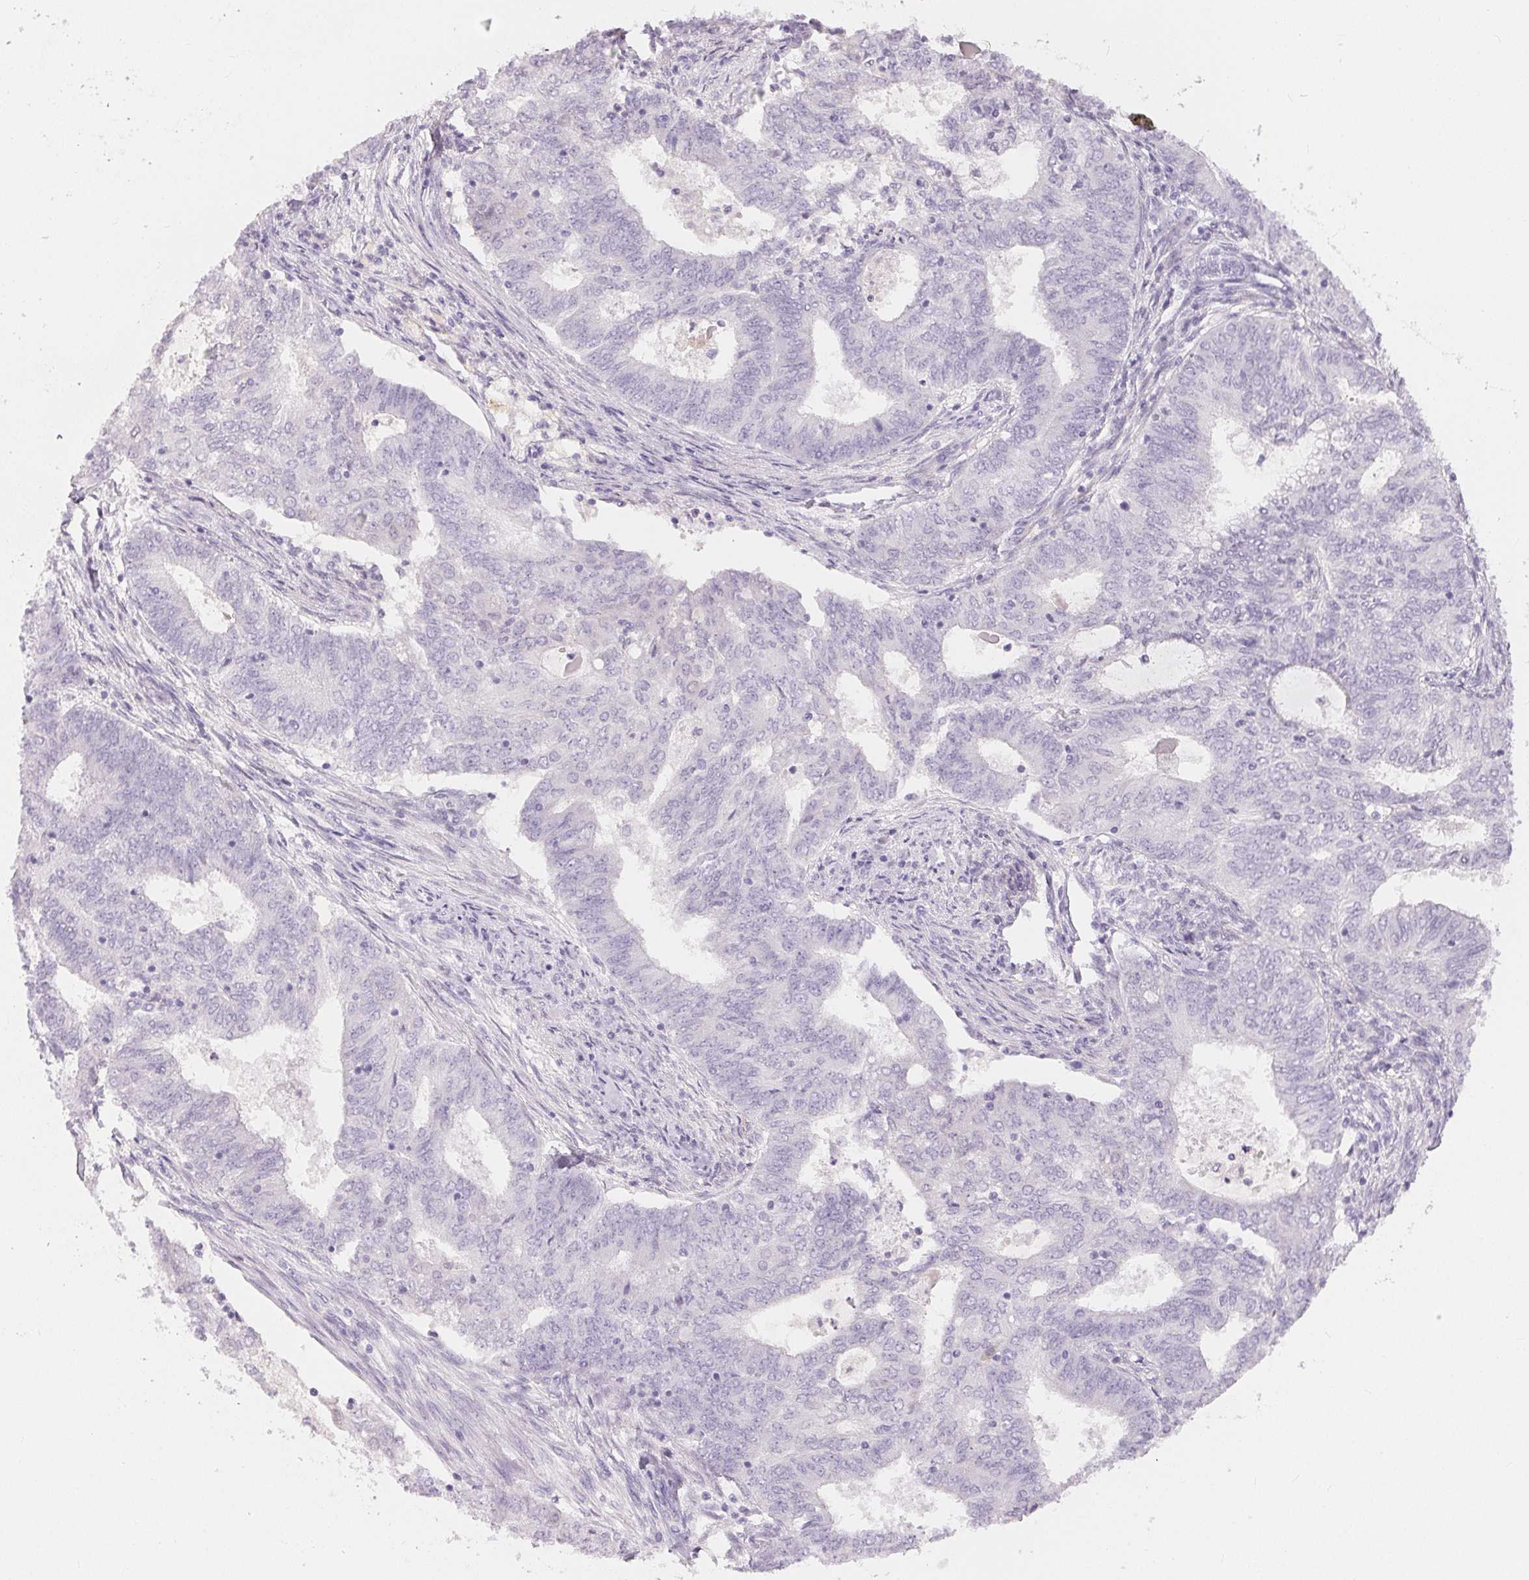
{"staining": {"intensity": "negative", "quantity": "none", "location": "none"}, "tissue": "endometrial cancer", "cell_type": "Tumor cells", "image_type": "cancer", "snomed": [{"axis": "morphology", "description": "Adenocarcinoma, NOS"}, {"axis": "topography", "description": "Endometrium"}], "caption": "DAB (3,3'-diaminobenzidine) immunohistochemical staining of adenocarcinoma (endometrial) displays no significant expression in tumor cells.", "gene": "MIOX", "patient": {"sex": "female", "age": 62}}